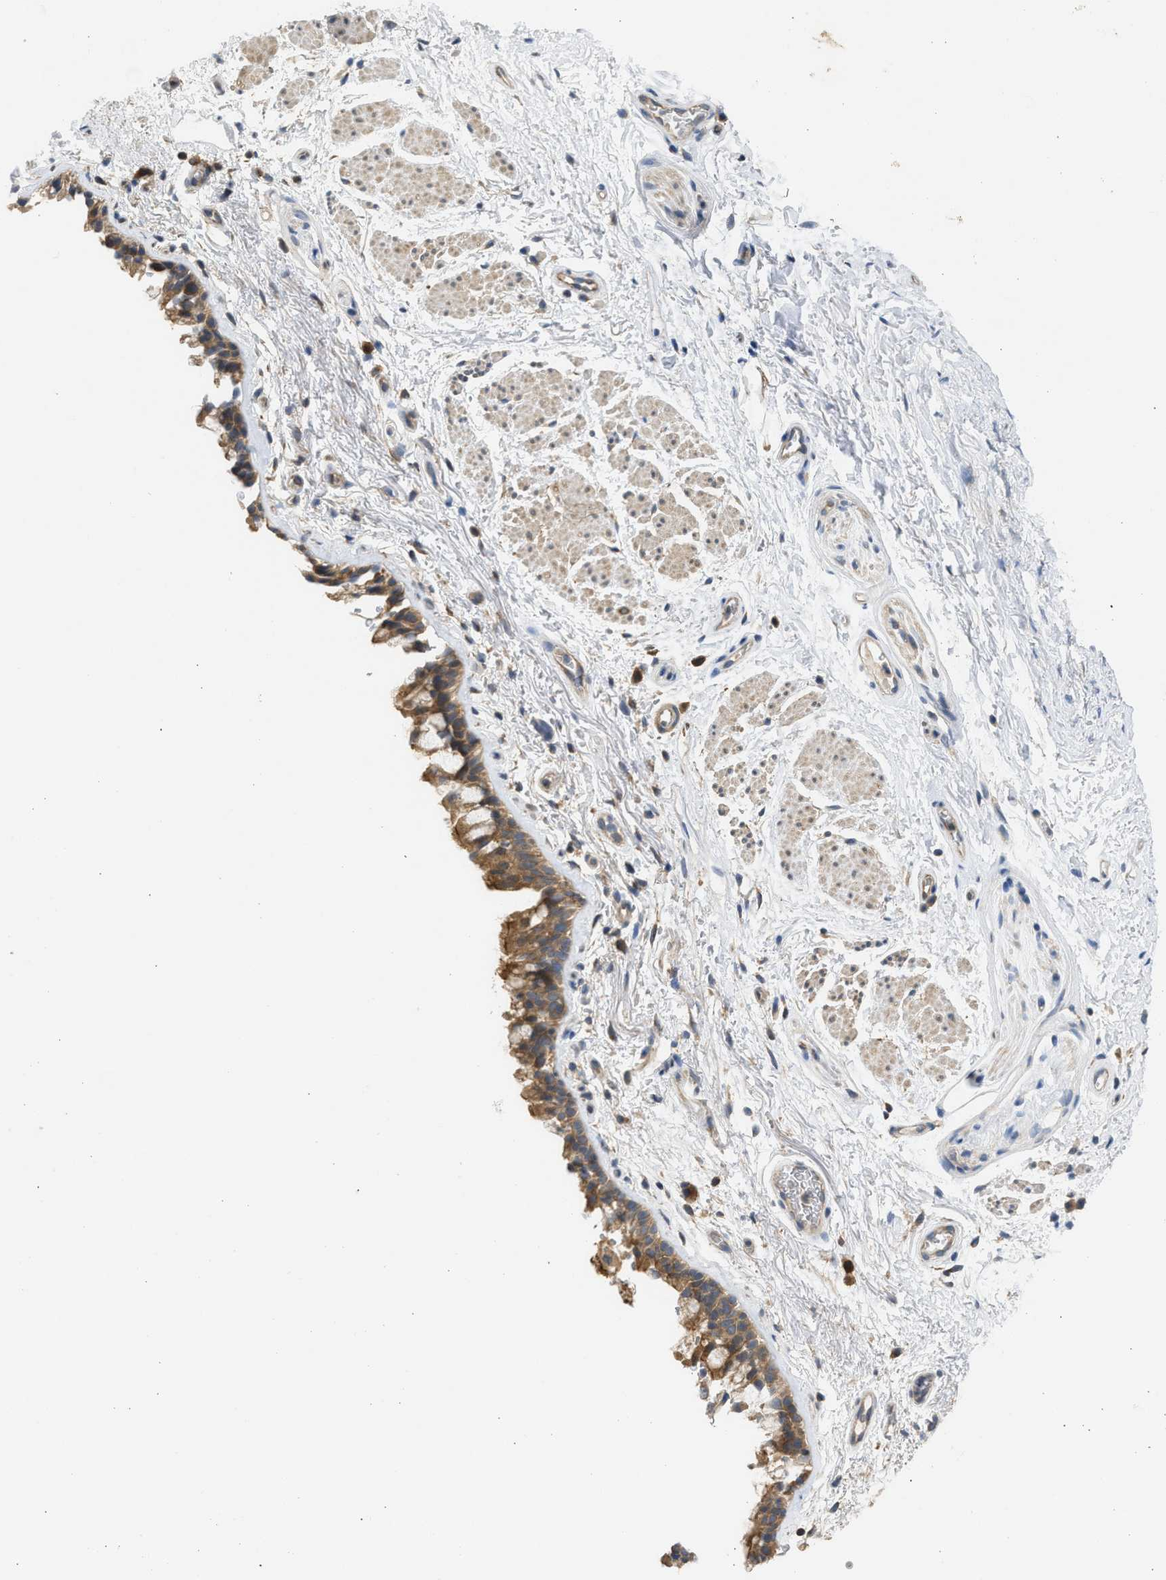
{"staining": {"intensity": "strong", "quantity": ">75%", "location": "cytoplasmic/membranous"}, "tissue": "bronchus", "cell_type": "Respiratory epithelial cells", "image_type": "normal", "snomed": [{"axis": "morphology", "description": "Normal tissue, NOS"}, {"axis": "topography", "description": "Cartilage tissue"}, {"axis": "topography", "description": "Bronchus"}], "caption": "High-magnification brightfield microscopy of benign bronchus stained with DAB (brown) and counterstained with hematoxylin (blue). respiratory epithelial cells exhibit strong cytoplasmic/membranous expression is present in about>75% of cells. (IHC, brightfield microscopy, high magnification).", "gene": "CYP1A1", "patient": {"sex": "female", "age": 53}}